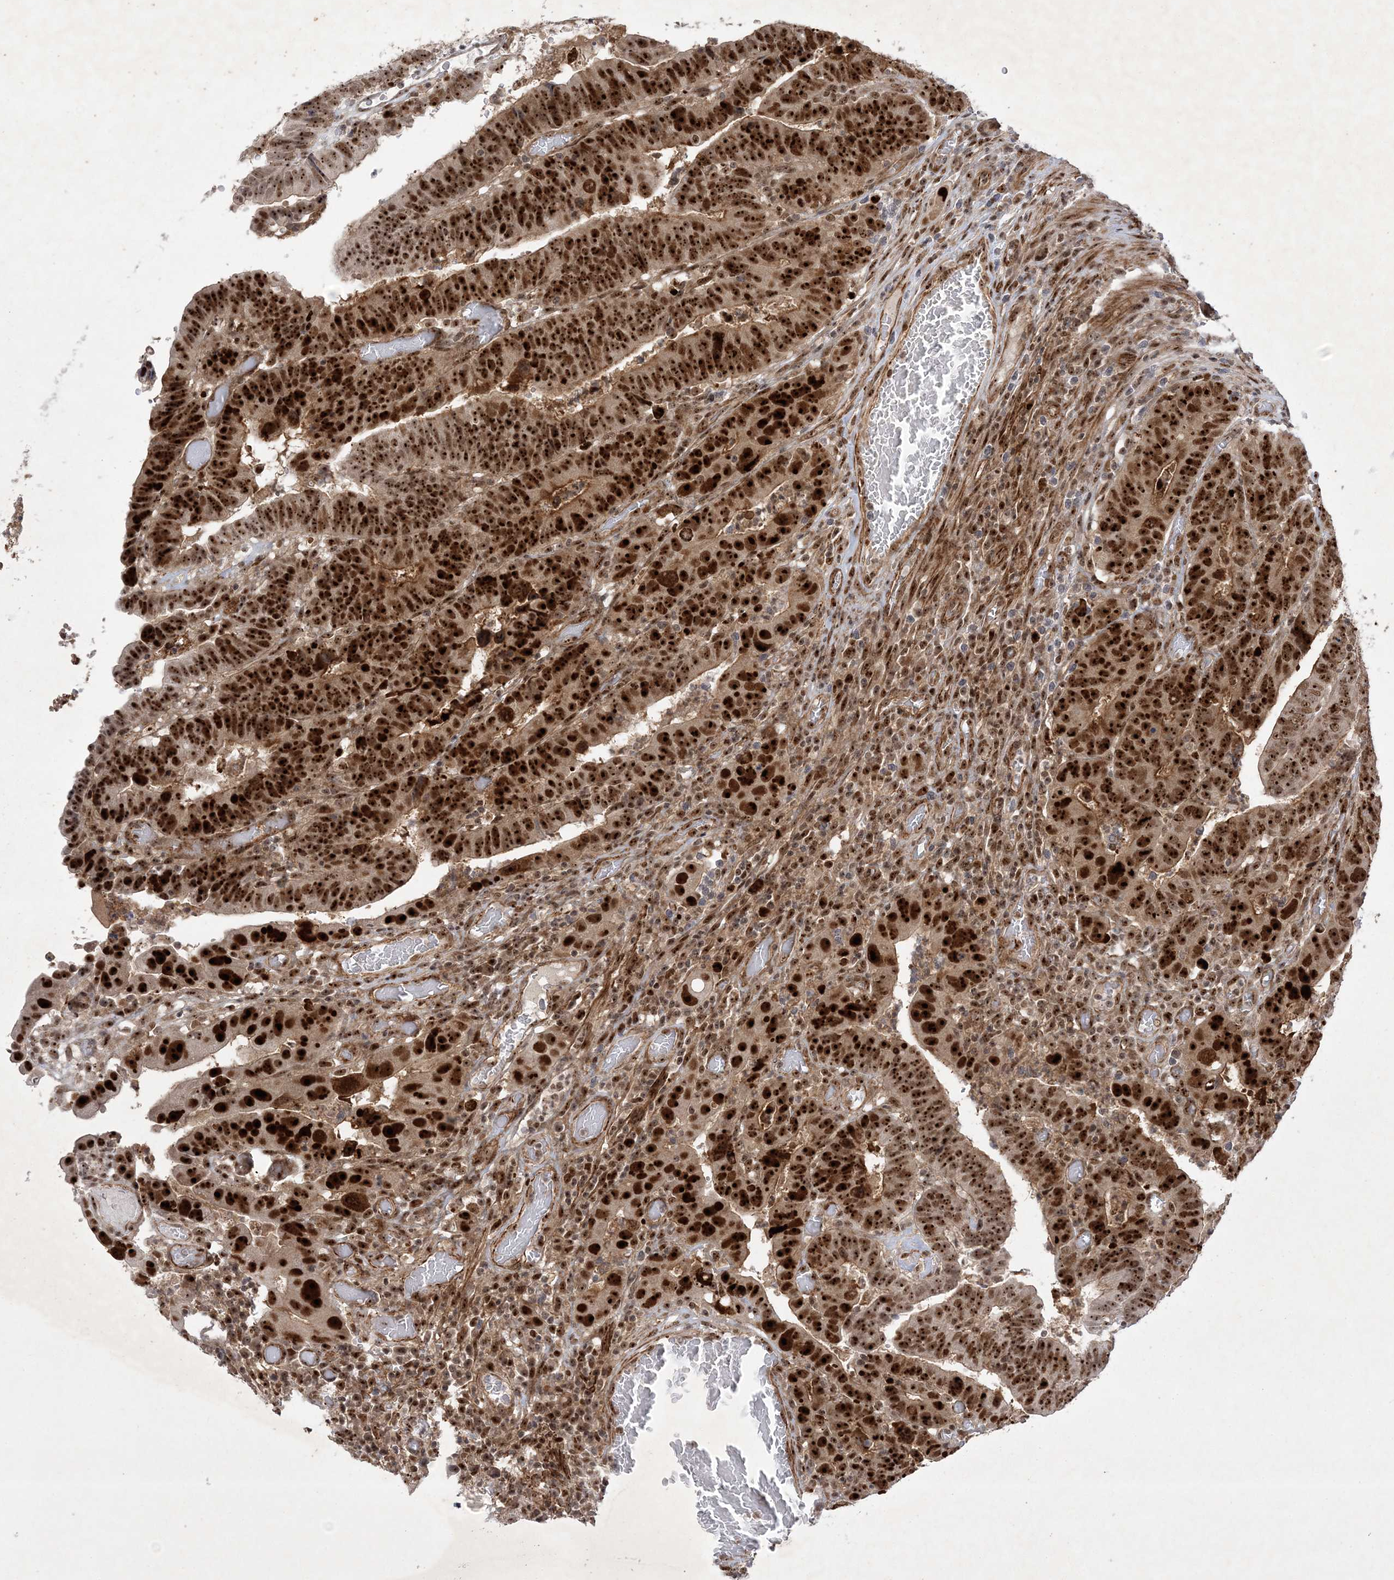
{"staining": {"intensity": "strong", "quantity": ">75%", "location": "cytoplasmic/membranous,nuclear"}, "tissue": "colorectal cancer", "cell_type": "Tumor cells", "image_type": "cancer", "snomed": [{"axis": "morphology", "description": "Normal tissue, NOS"}, {"axis": "morphology", "description": "Adenocarcinoma, NOS"}, {"axis": "topography", "description": "Rectum"}], "caption": "Immunohistochemical staining of human colorectal cancer displays high levels of strong cytoplasmic/membranous and nuclear protein positivity in approximately >75% of tumor cells.", "gene": "NPM3", "patient": {"sex": "female", "age": 65}}